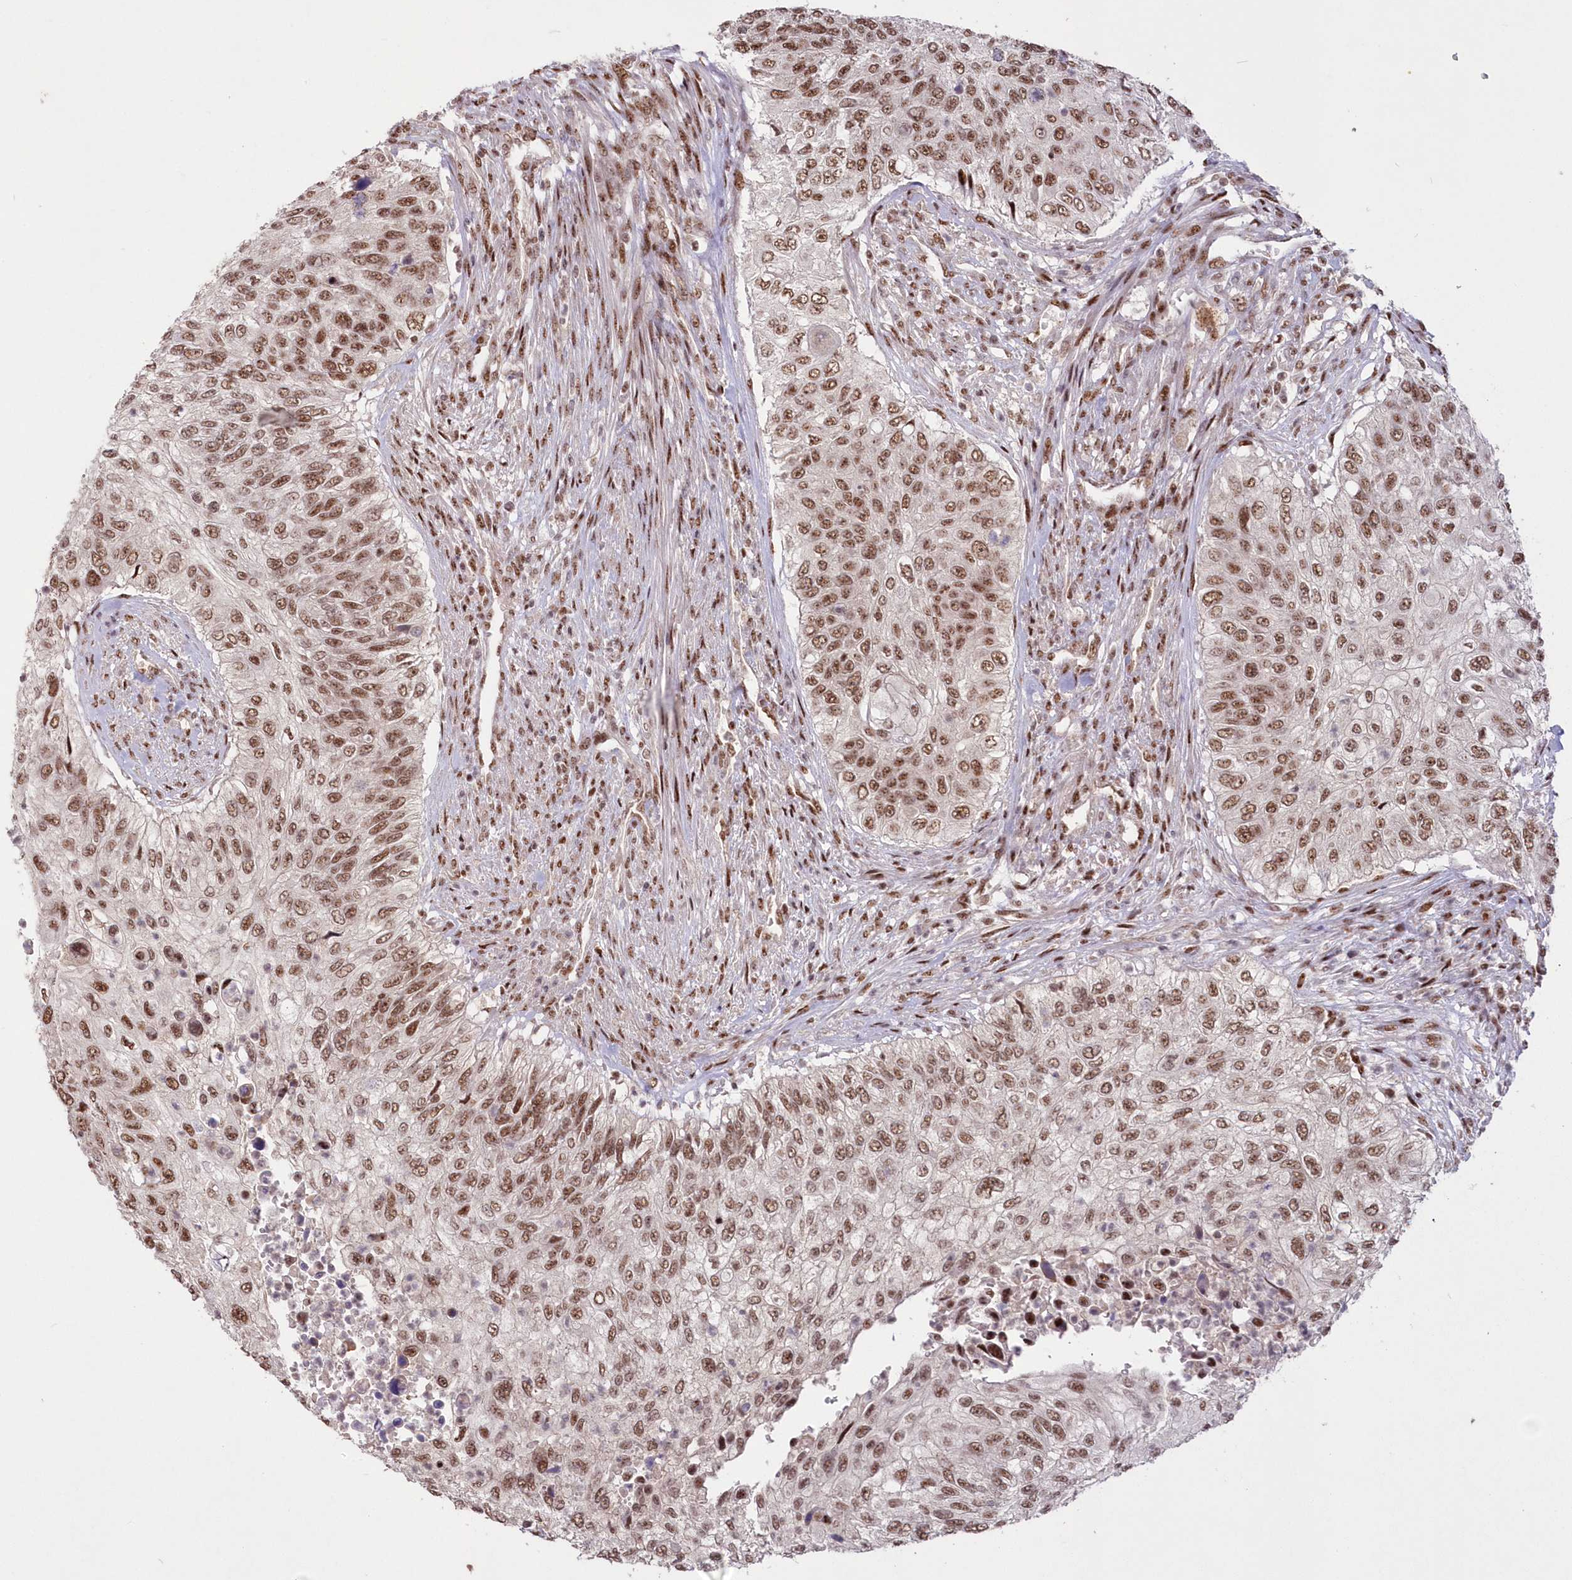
{"staining": {"intensity": "moderate", "quantity": ">75%", "location": "nuclear"}, "tissue": "urothelial cancer", "cell_type": "Tumor cells", "image_type": "cancer", "snomed": [{"axis": "morphology", "description": "Urothelial carcinoma, High grade"}, {"axis": "topography", "description": "Urinary bladder"}], "caption": "Human urothelial cancer stained with a protein marker shows moderate staining in tumor cells.", "gene": "WBP1L", "patient": {"sex": "female", "age": 60}}